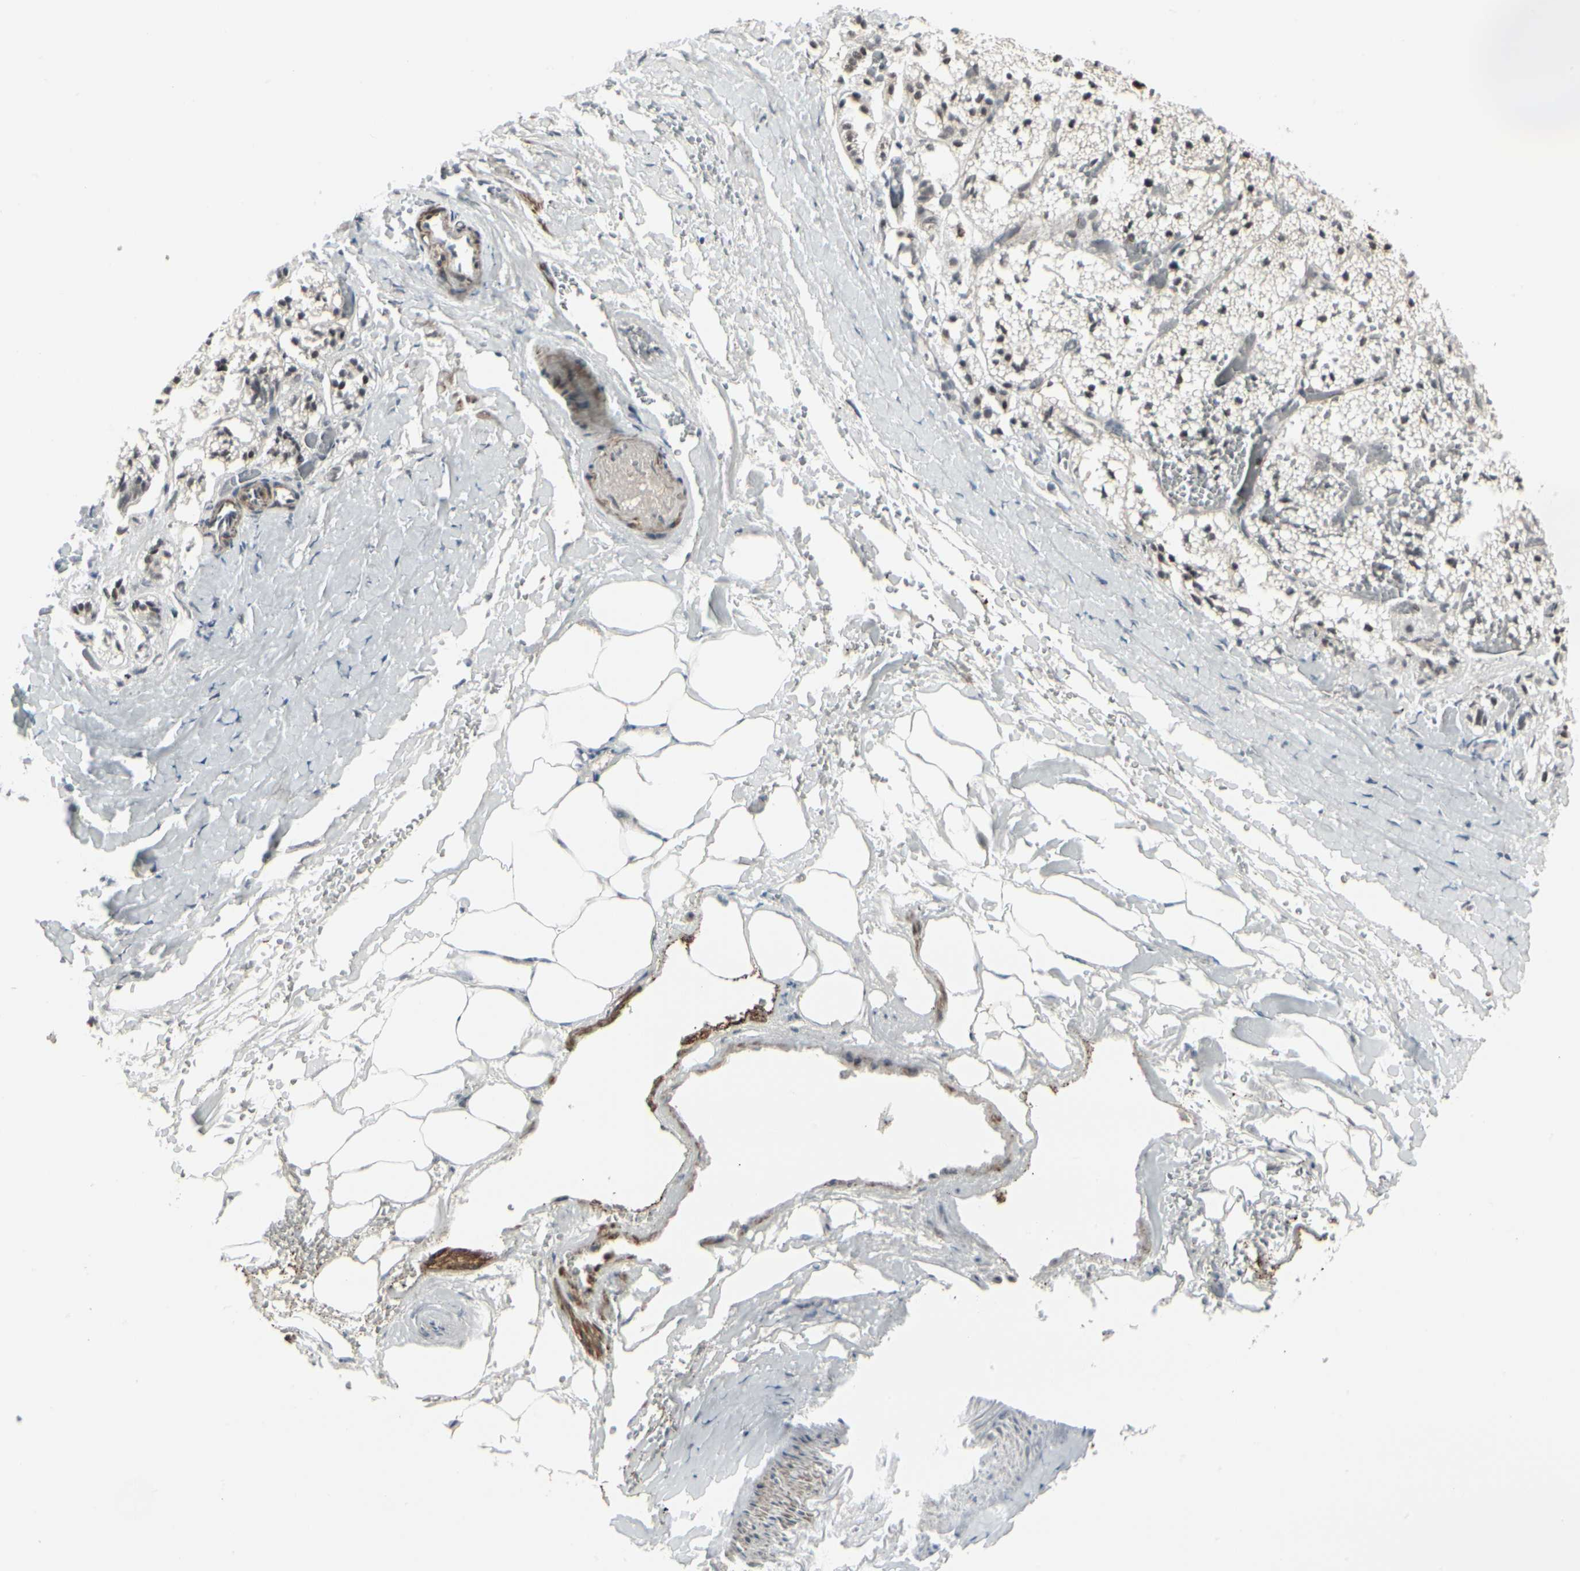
{"staining": {"intensity": "strong", "quantity": ">75%", "location": "nuclear"}, "tissue": "adrenal gland", "cell_type": "Glandular cells", "image_type": "normal", "snomed": [{"axis": "morphology", "description": "Normal tissue, NOS"}, {"axis": "topography", "description": "Adrenal gland"}], "caption": "Protein expression analysis of benign adrenal gland demonstrates strong nuclear staining in about >75% of glandular cells.", "gene": "HMG20A", "patient": {"sex": "male", "age": 53}}